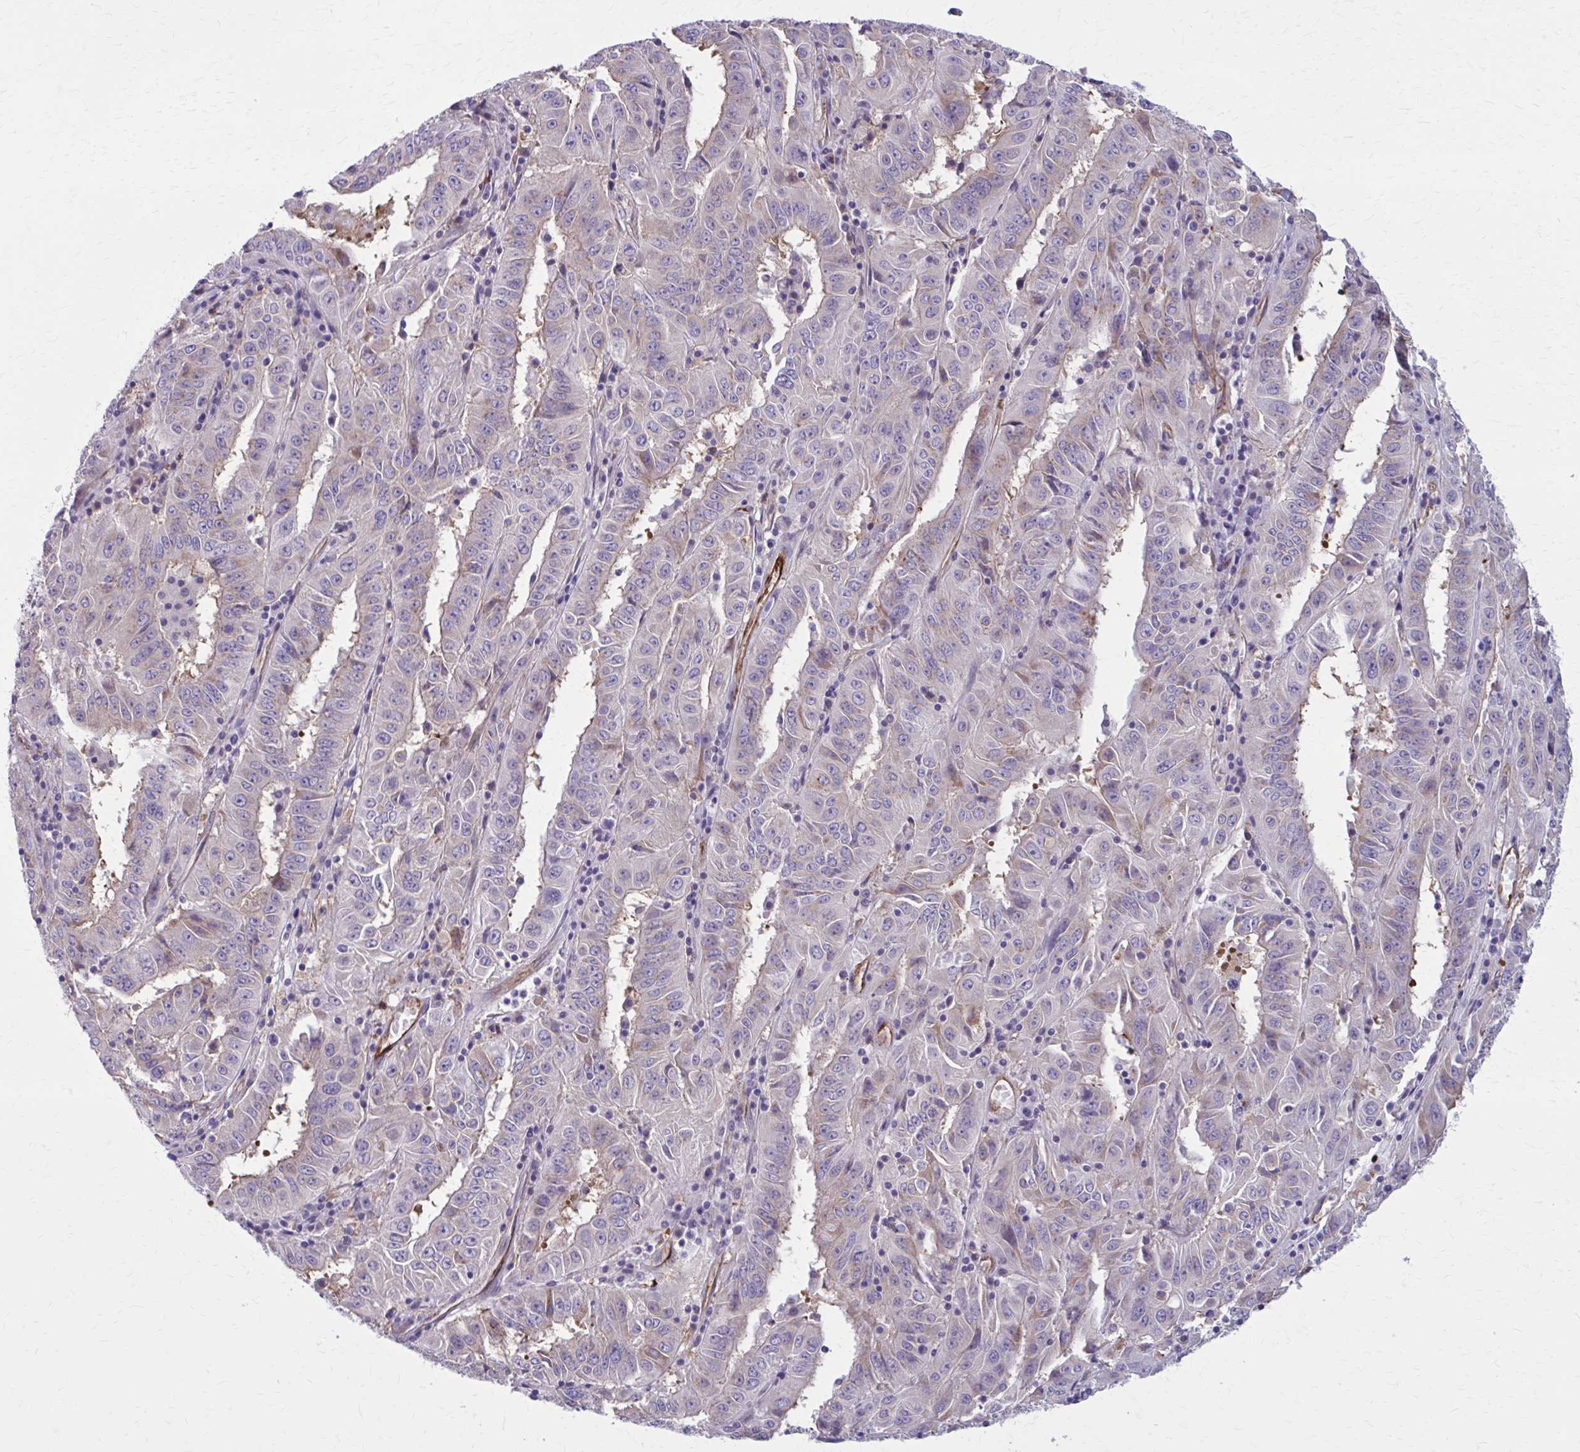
{"staining": {"intensity": "weak", "quantity": "<25%", "location": "cytoplasmic/membranous"}, "tissue": "pancreatic cancer", "cell_type": "Tumor cells", "image_type": "cancer", "snomed": [{"axis": "morphology", "description": "Adenocarcinoma, NOS"}, {"axis": "topography", "description": "Pancreas"}], "caption": "Tumor cells are negative for brown protein staining in pancreatic cancer (adenocarcinoma). (DAB immunohistochemistry with hematoxylin counter stain).", "gene": "ZDHHC7", "patient": {"sex": "male", "age": 63}}